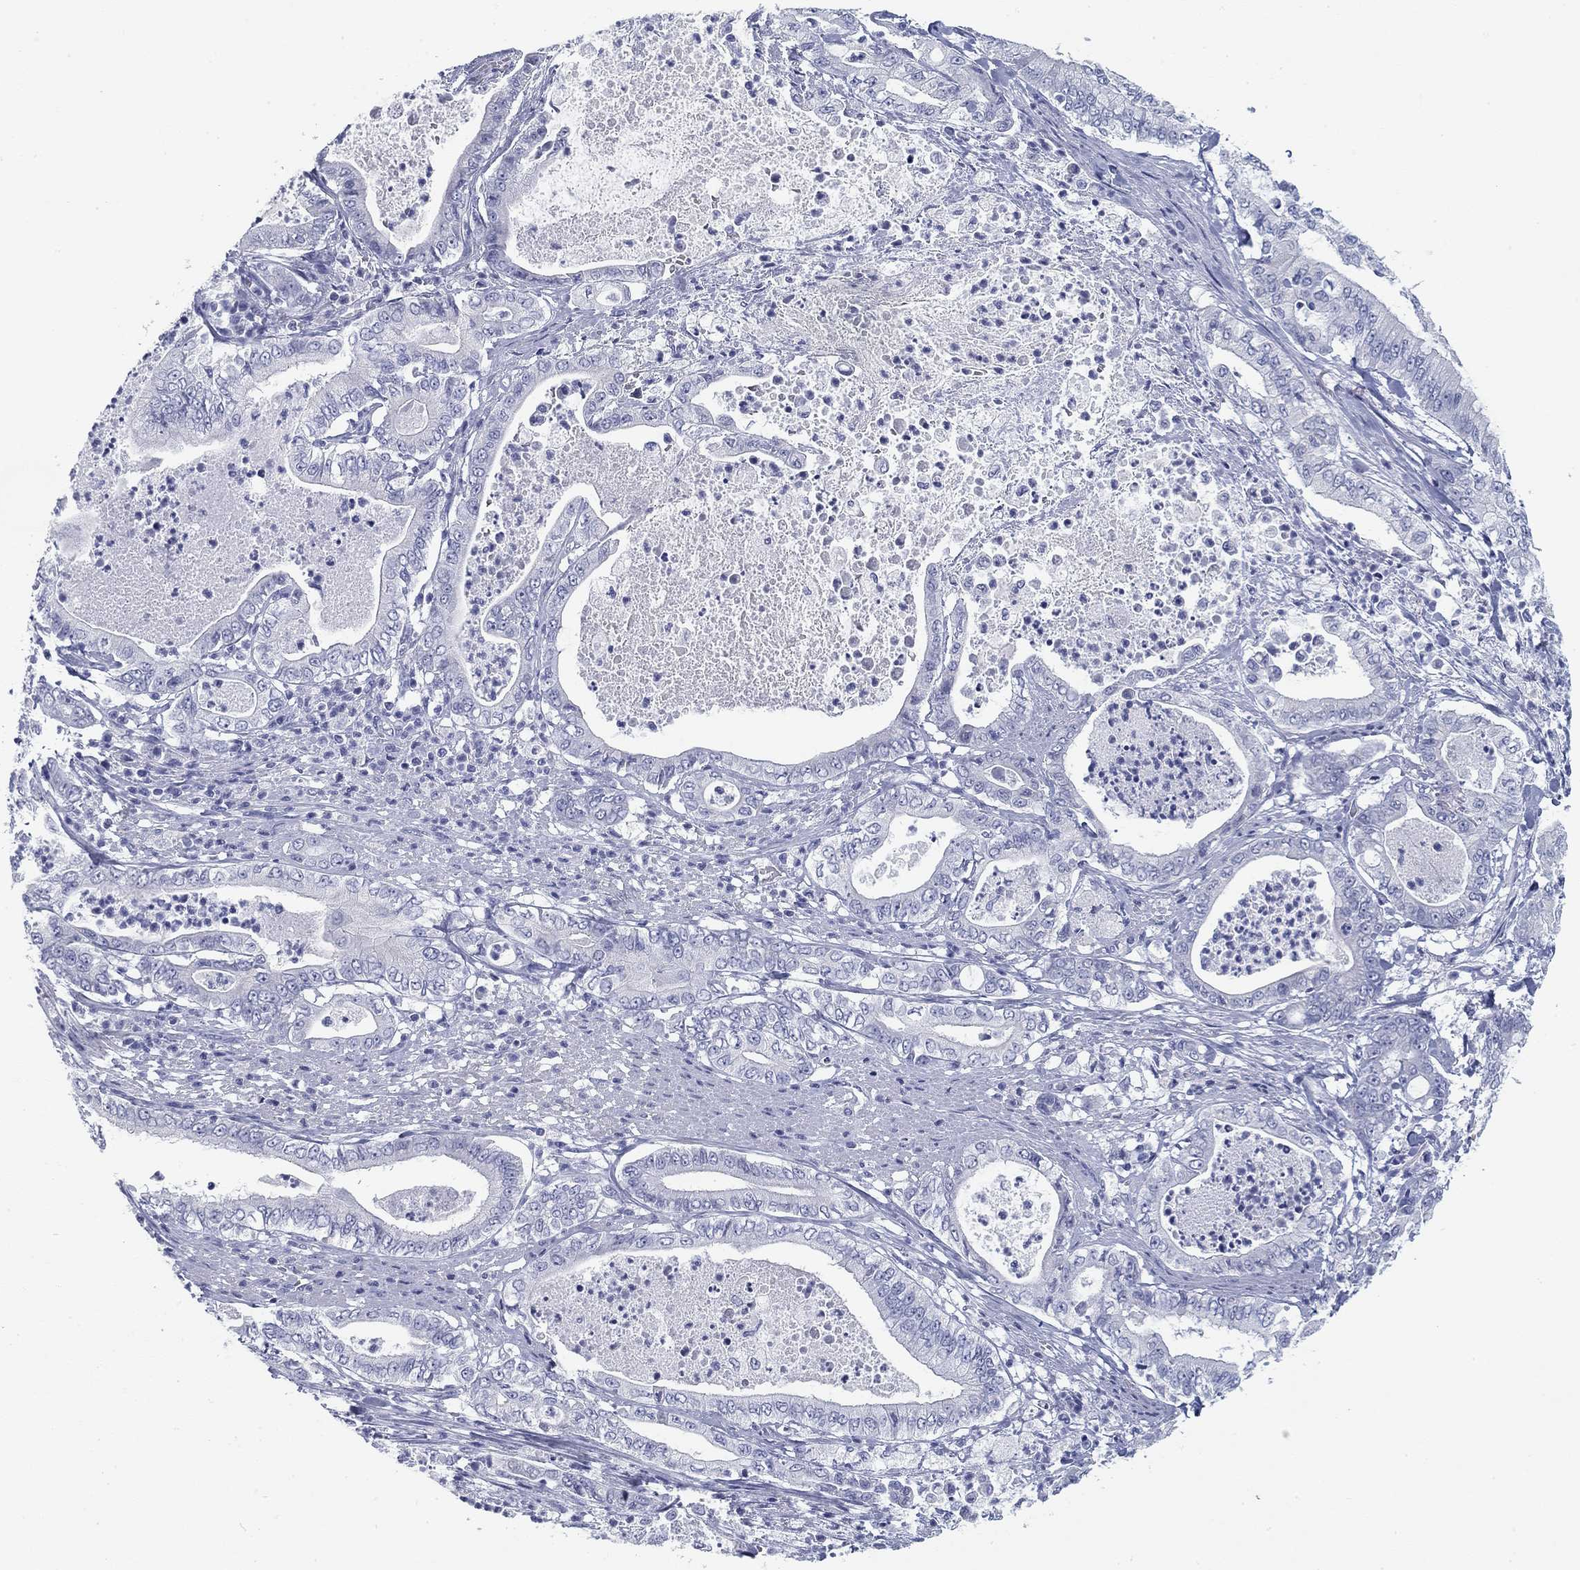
{"staining": {"intensity": "negative", "quantity": "none", "location": "none"}, "tissue": "pancreatic cancer", "cell_type": "Tumor cells", "image_type": "cancer", "snomed": [{"axis": "morphology", "description": "Adenocarcinoma, NOS"}, {"axis": "topography", "description": "Pancreas"}], "caption": "High power microscopy image of an IHC image of pancreatic cancer (adenocarcinoma), revealing no significant staining in tumor cells. (DAB IHC, high magnification).", "gene": "CD79B", "patient": {"sex": "male", "age": 71}}